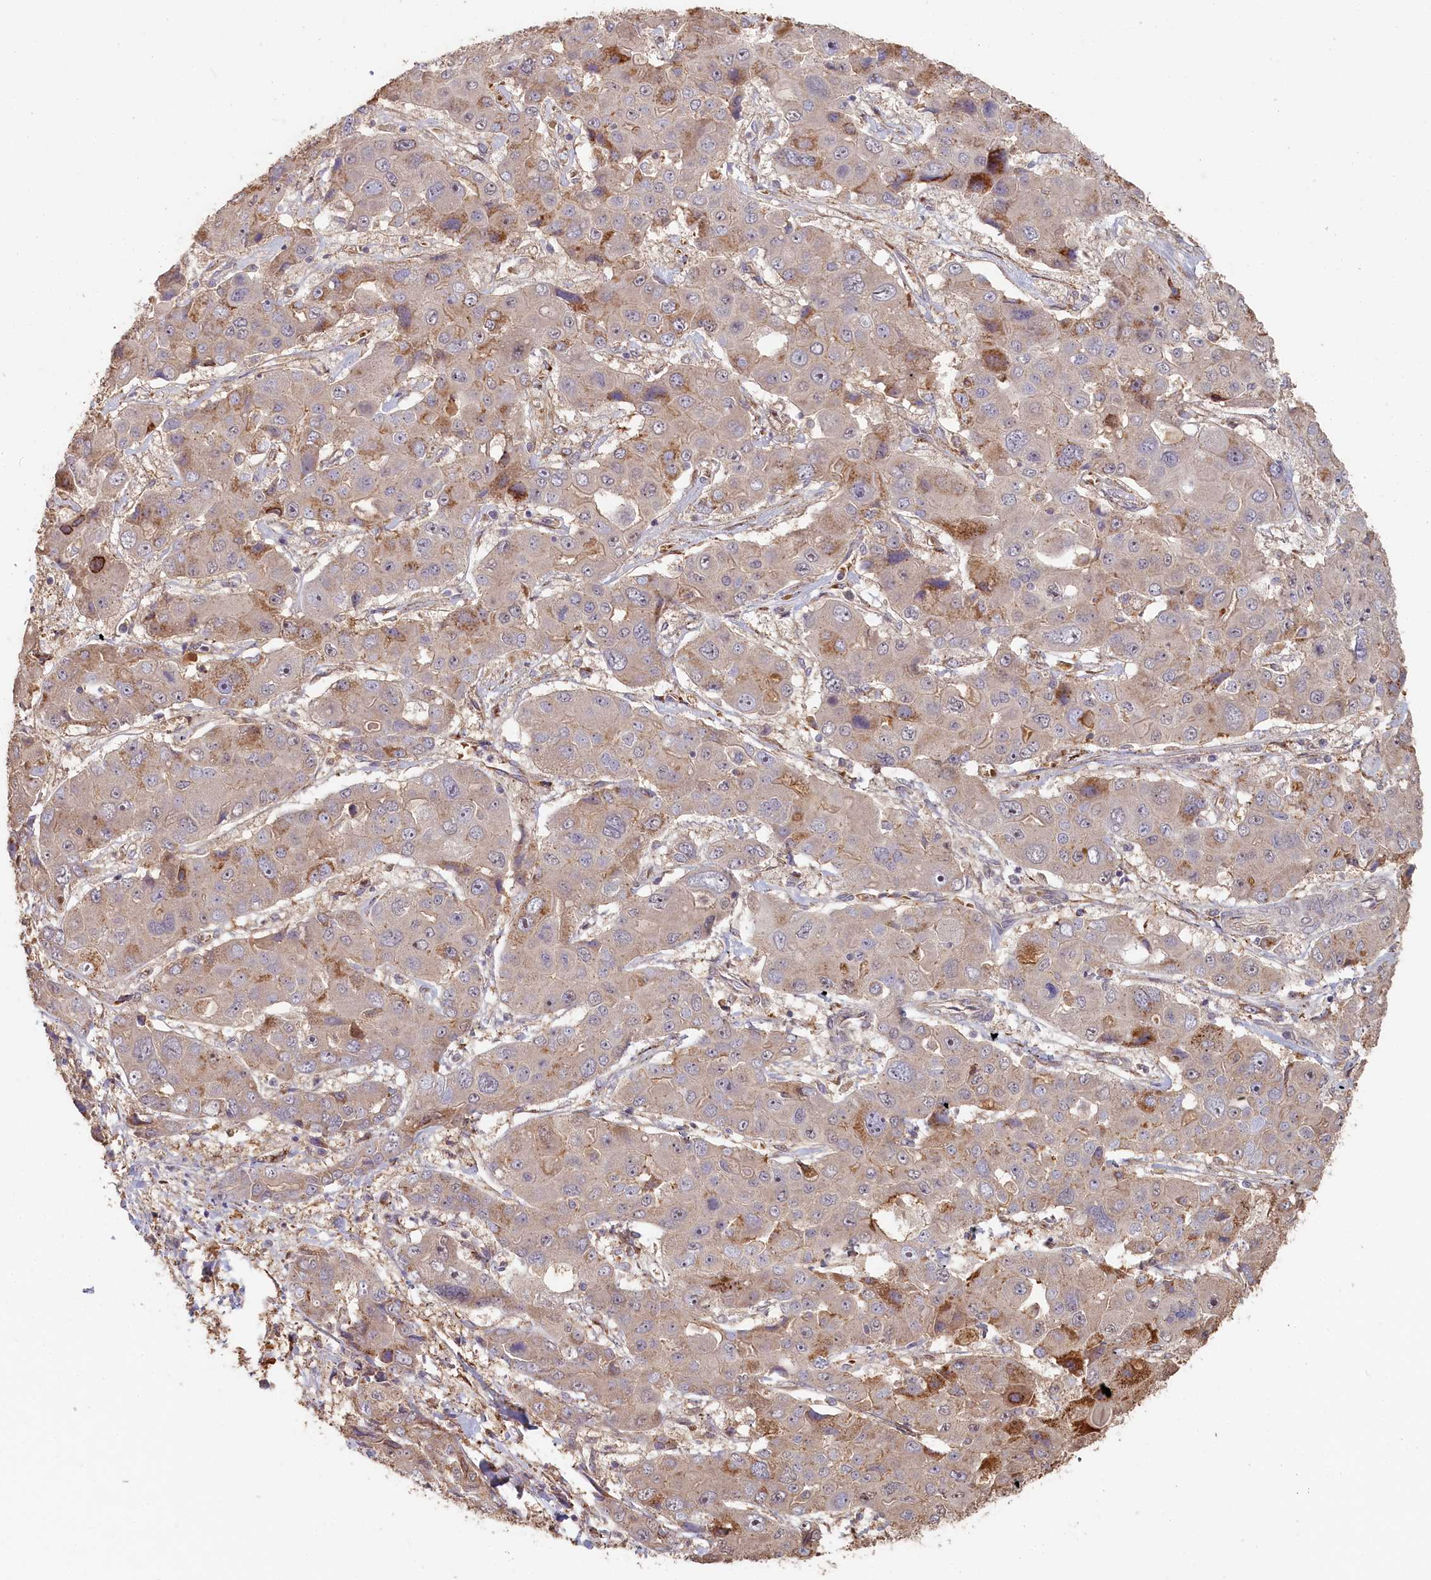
{"staining": {"intensity": "moderate", "quantity": "<25%", "location": "cytoplasmic/membranous"}, "tissue": "liver cancer", "cell_type": "Tumor cells", "image_type": "cancer", "snomed": [{"axis": "morphology", "description": "Cholangiocarcinoma"}, {"axis": "topography", "description": "Liver"}], "caption": "Immunohistochemistry (DAB (3,3'-diaminobenzidine)) staining of human liver cancer displays moderate cytoplasmic/membranous protein staining in about <25% of tumor cells.", "gene": "STX16", "patient": {"sex": "male", "age": 67}}